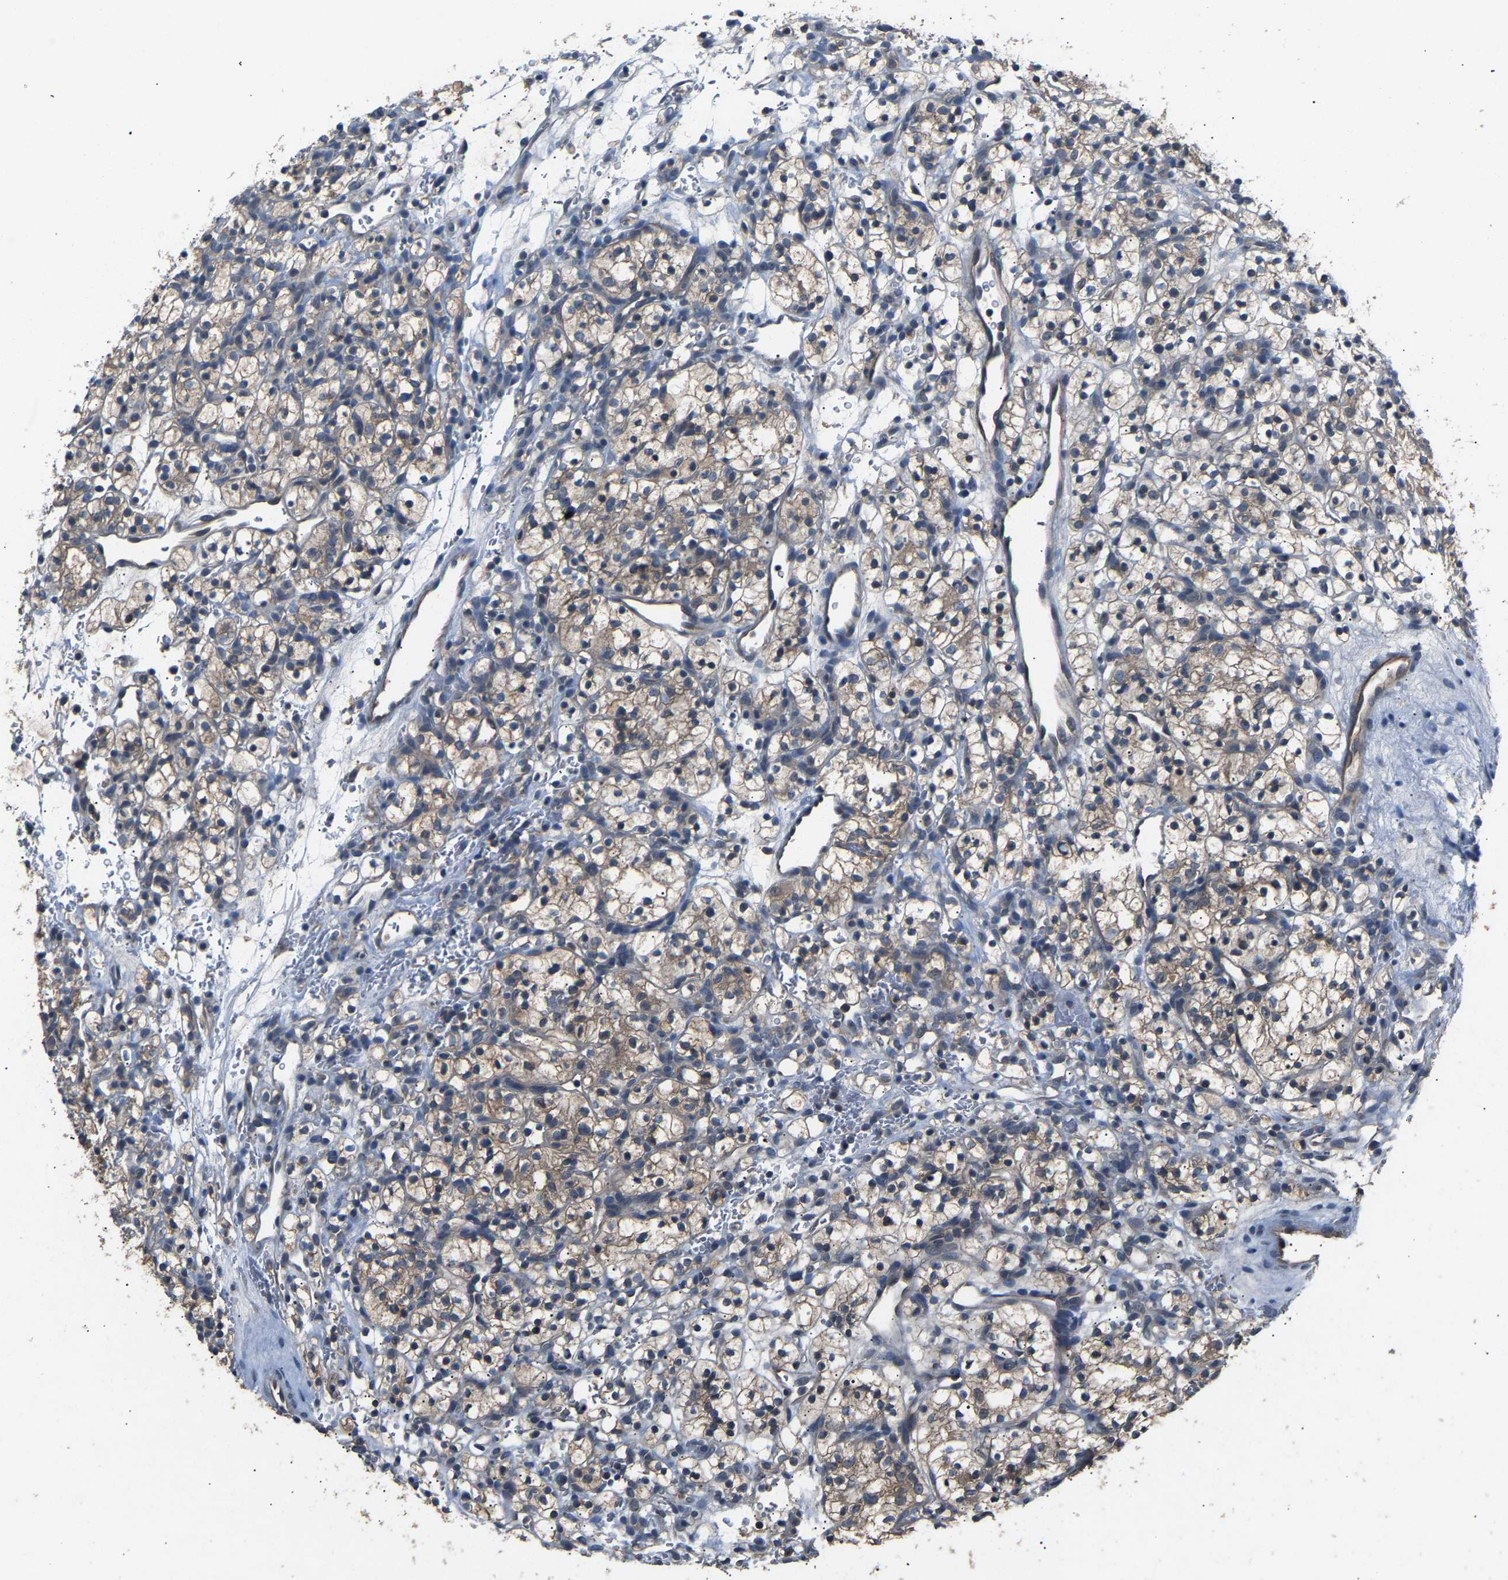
{"staining": {"intensity": "weak", "quantity": ">75%", "location": "cytoplasmic/membranous"}, "tissue": "renal cancer", "cell_type": "Tumor cells", "image_type": "cancer", "snomed": [{"axis": "morphology", "description": "Adenocarcinoma, NOS"}, {"axis": "topography", "description": "Kidney"}], "caption": "Tumor cells reveal low levels of weak cytoplasmic/membranous expression in about >75% of cells in human adenocarcinoma (renal).", "gene": "ABCC9", "patient": {"sex": "female", "age": 57}}